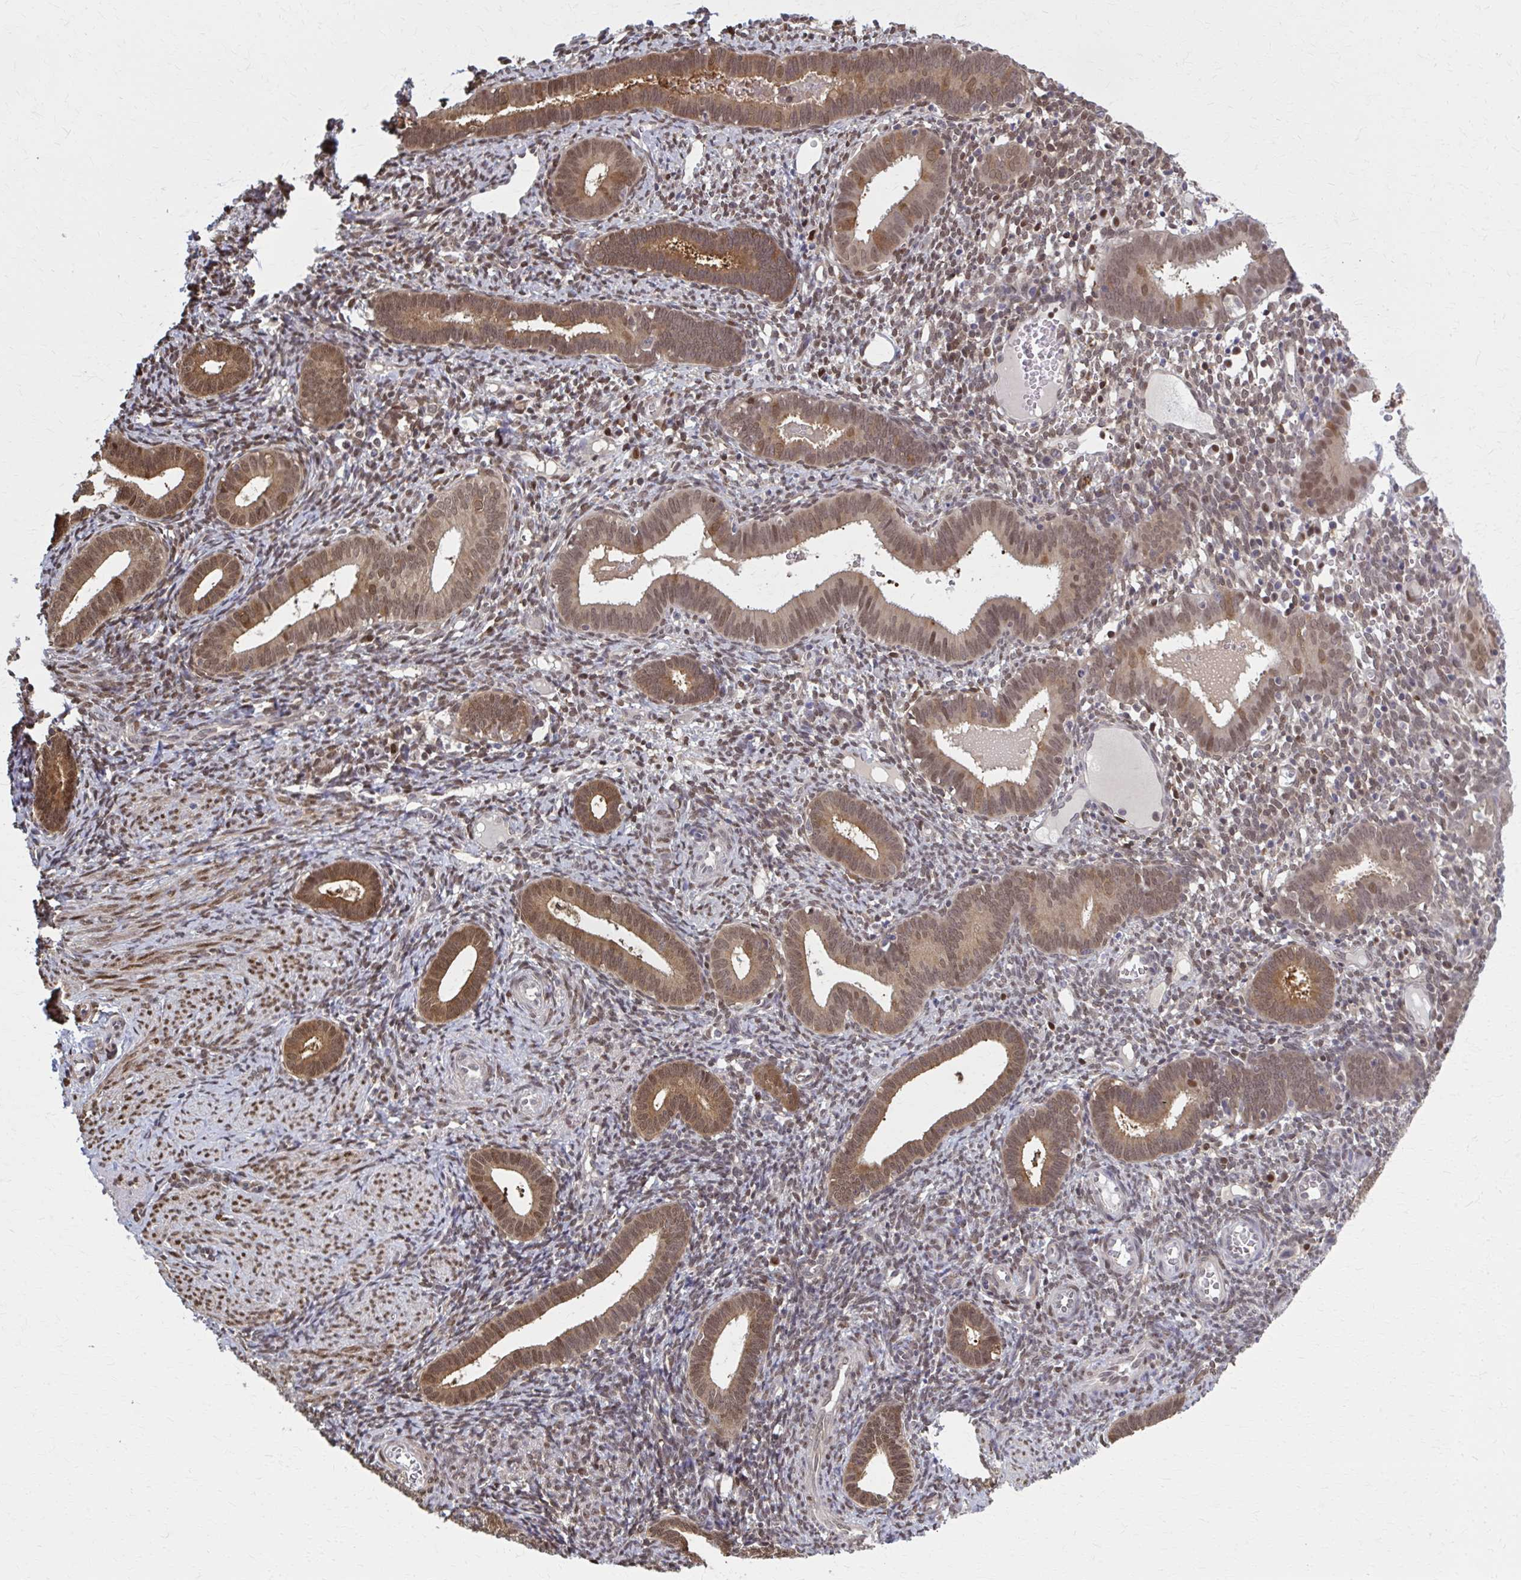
{"staining": {"intensity": "moderate", "quantity": "25%-75%", "location": "nuclear"}, "tissue": "endometrium", "cell_type": "Cells in endometrial stroma", "image_type": "normal", "snomed": [{"axis": "morphology", "description": "Normal tissue, NOS"}, {"axis": "topography", "description": "Endometrium"}], "caption": "DAB (3,3'-diaminobenzidine) immunohistochemical staining of benign endometrium reveals moderate nuclear protein positivity in approximately 25%-75% of cells in endometrial stroma.", "gene": "MDH1", "patient": {"sex": "female", "age": 41}}